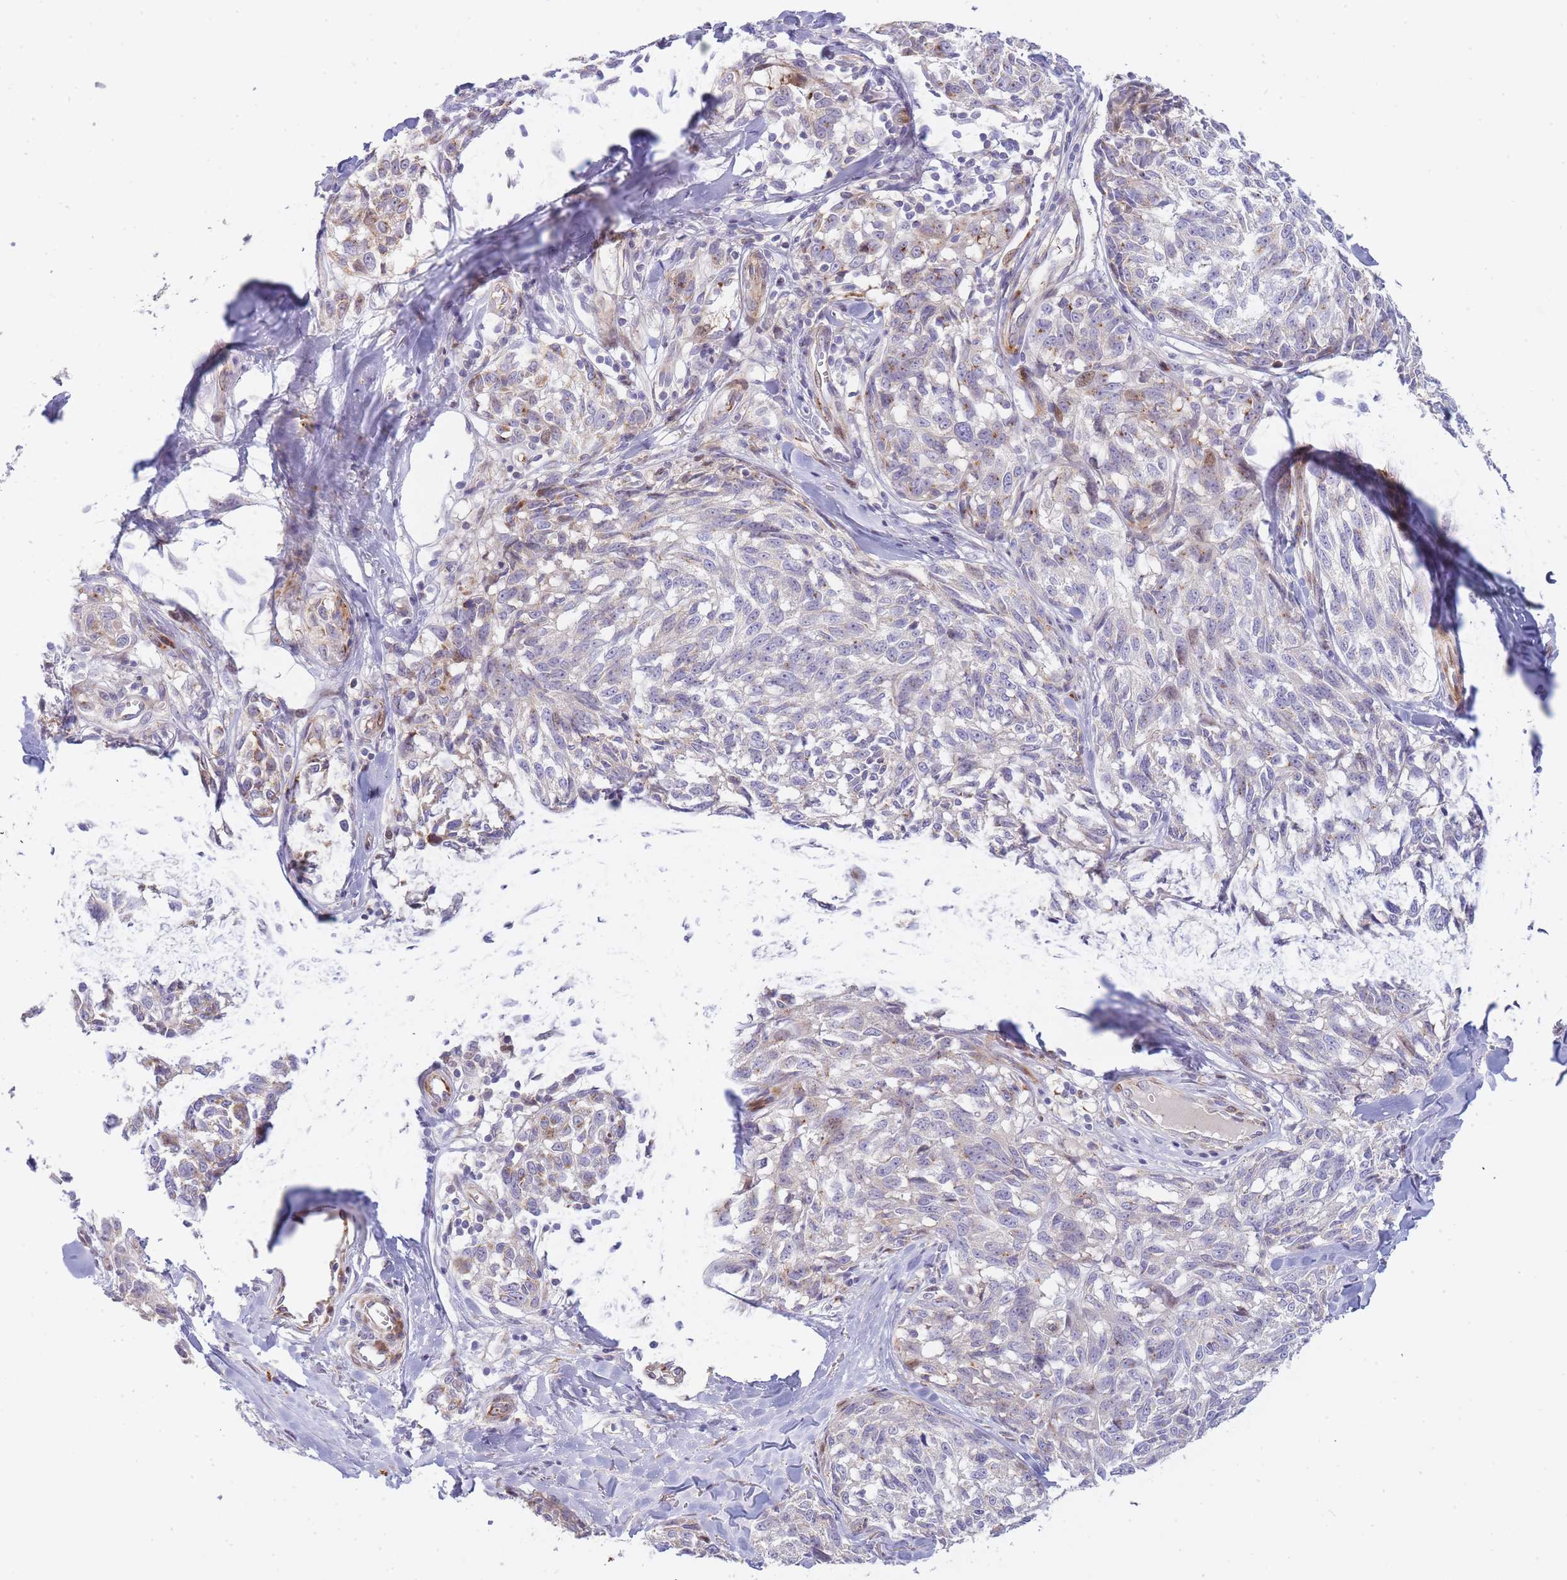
{"staining": {"intensity": "negative", "quantity": "none", "location": "none"}, "tissue": "melanoma", "cell_type": "Tumor cells", "image_type": "cancer", "snomed": [{"axis": "morphology", "description": "Normal tissue, NOS"}, {"axis": "morphology", "description": "Malignant melanoma, NOS"}, {"axis": "topography", "description": "Skin"}], "caption": "Immunohistochemistry of malignant melanoma exhibits no positivity in tumor cells.", "gene": "ATP5MC2", "patient": {"sex": "female", "age": 64}}